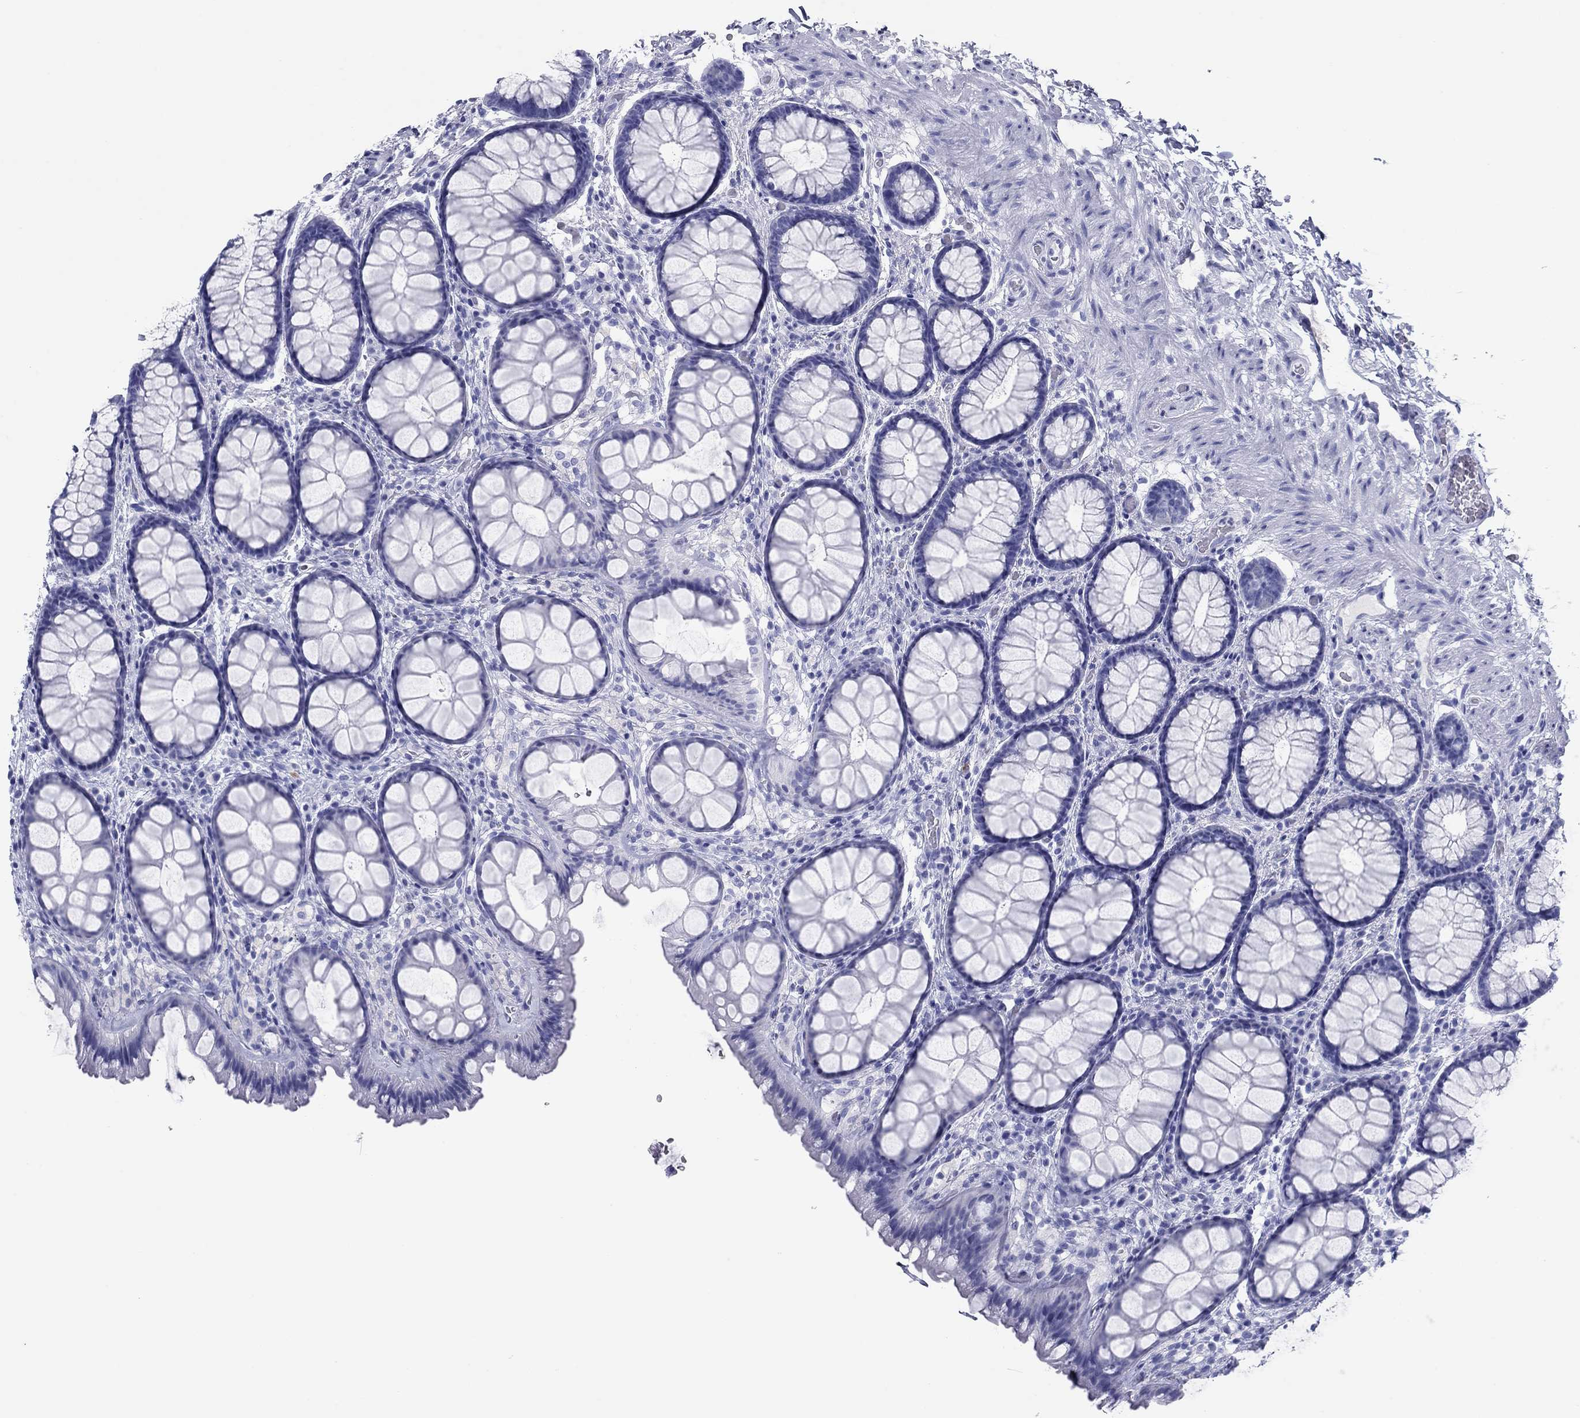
{"staining": {"intensity": "negative", "quantity": "none", "location": "none"}, "tissue": "rectum", "cell_type": "Glandular cells", "image_type": "normal", "snomed": [{"axis": "morphology", "description": "Normal tissue, NOS"}, {"axis": "topography", "description": "Rectum"}], "caption": "IHC micrograph of unremarkable rectum stained for a protein (brown), which displays no expression in glandular cells.", "gene": "ATP4A", "patient": {"sex": "female", "age": 62}}